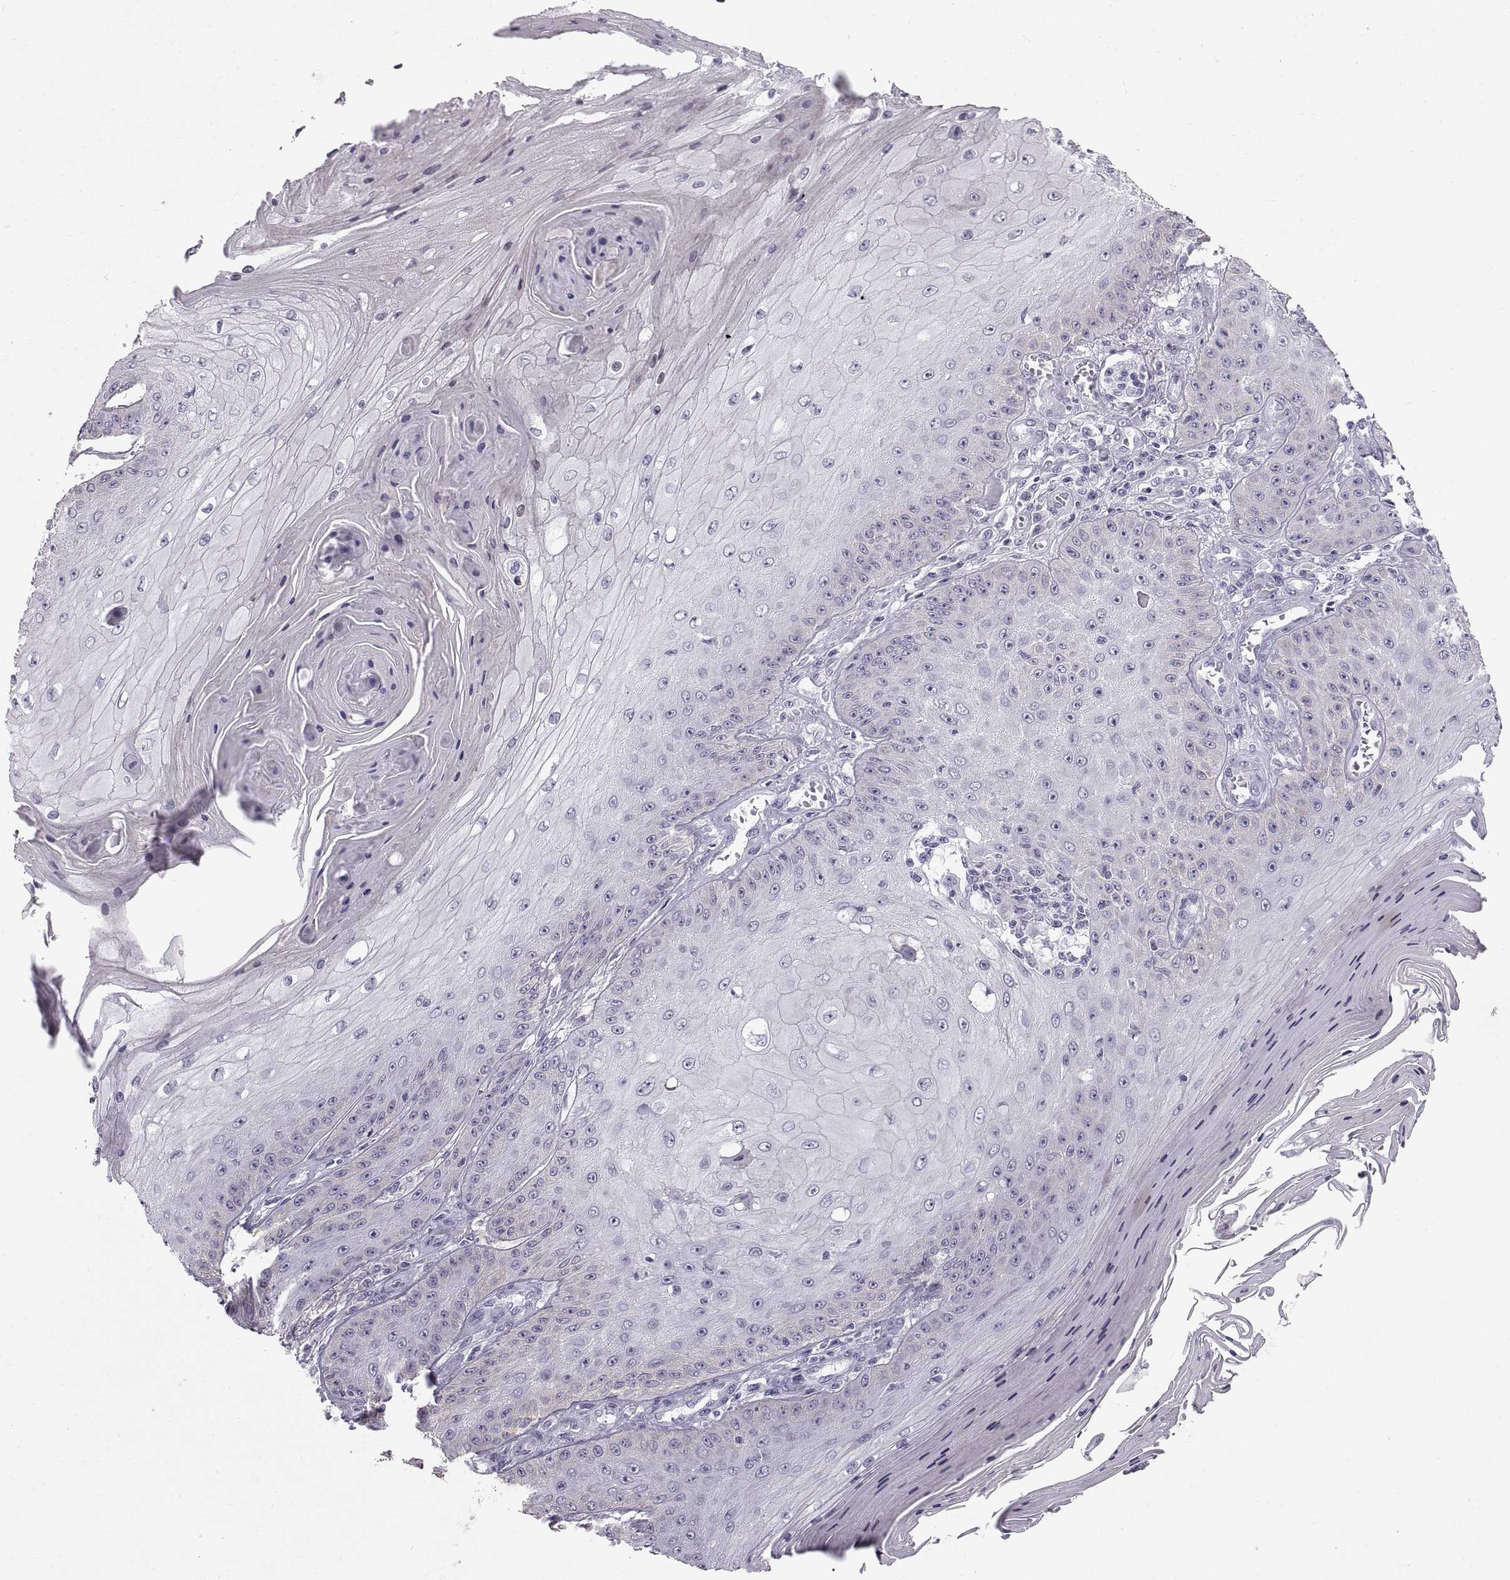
{"staining": {"intensity": "negative", "quantity": "none", "location": "none"}, "tissue": "skin cancer", "cell_type": "Tumor cells", "image_type": "cancer", "snomed": [{"axis": "morphology", "description": "Squamous cell carcinoma, NOS"}, {"axis": "topography", "description": "Skin"}], "caption": "Immunohistochemistry (IHC) micrograph of neoplastic tissue: human skin squamous cell carcinoma stained with DAB displays no significant protein expression in tumor cells.", "gene": "SPACDR", "patient": {"sex": "male", "age": 70}}